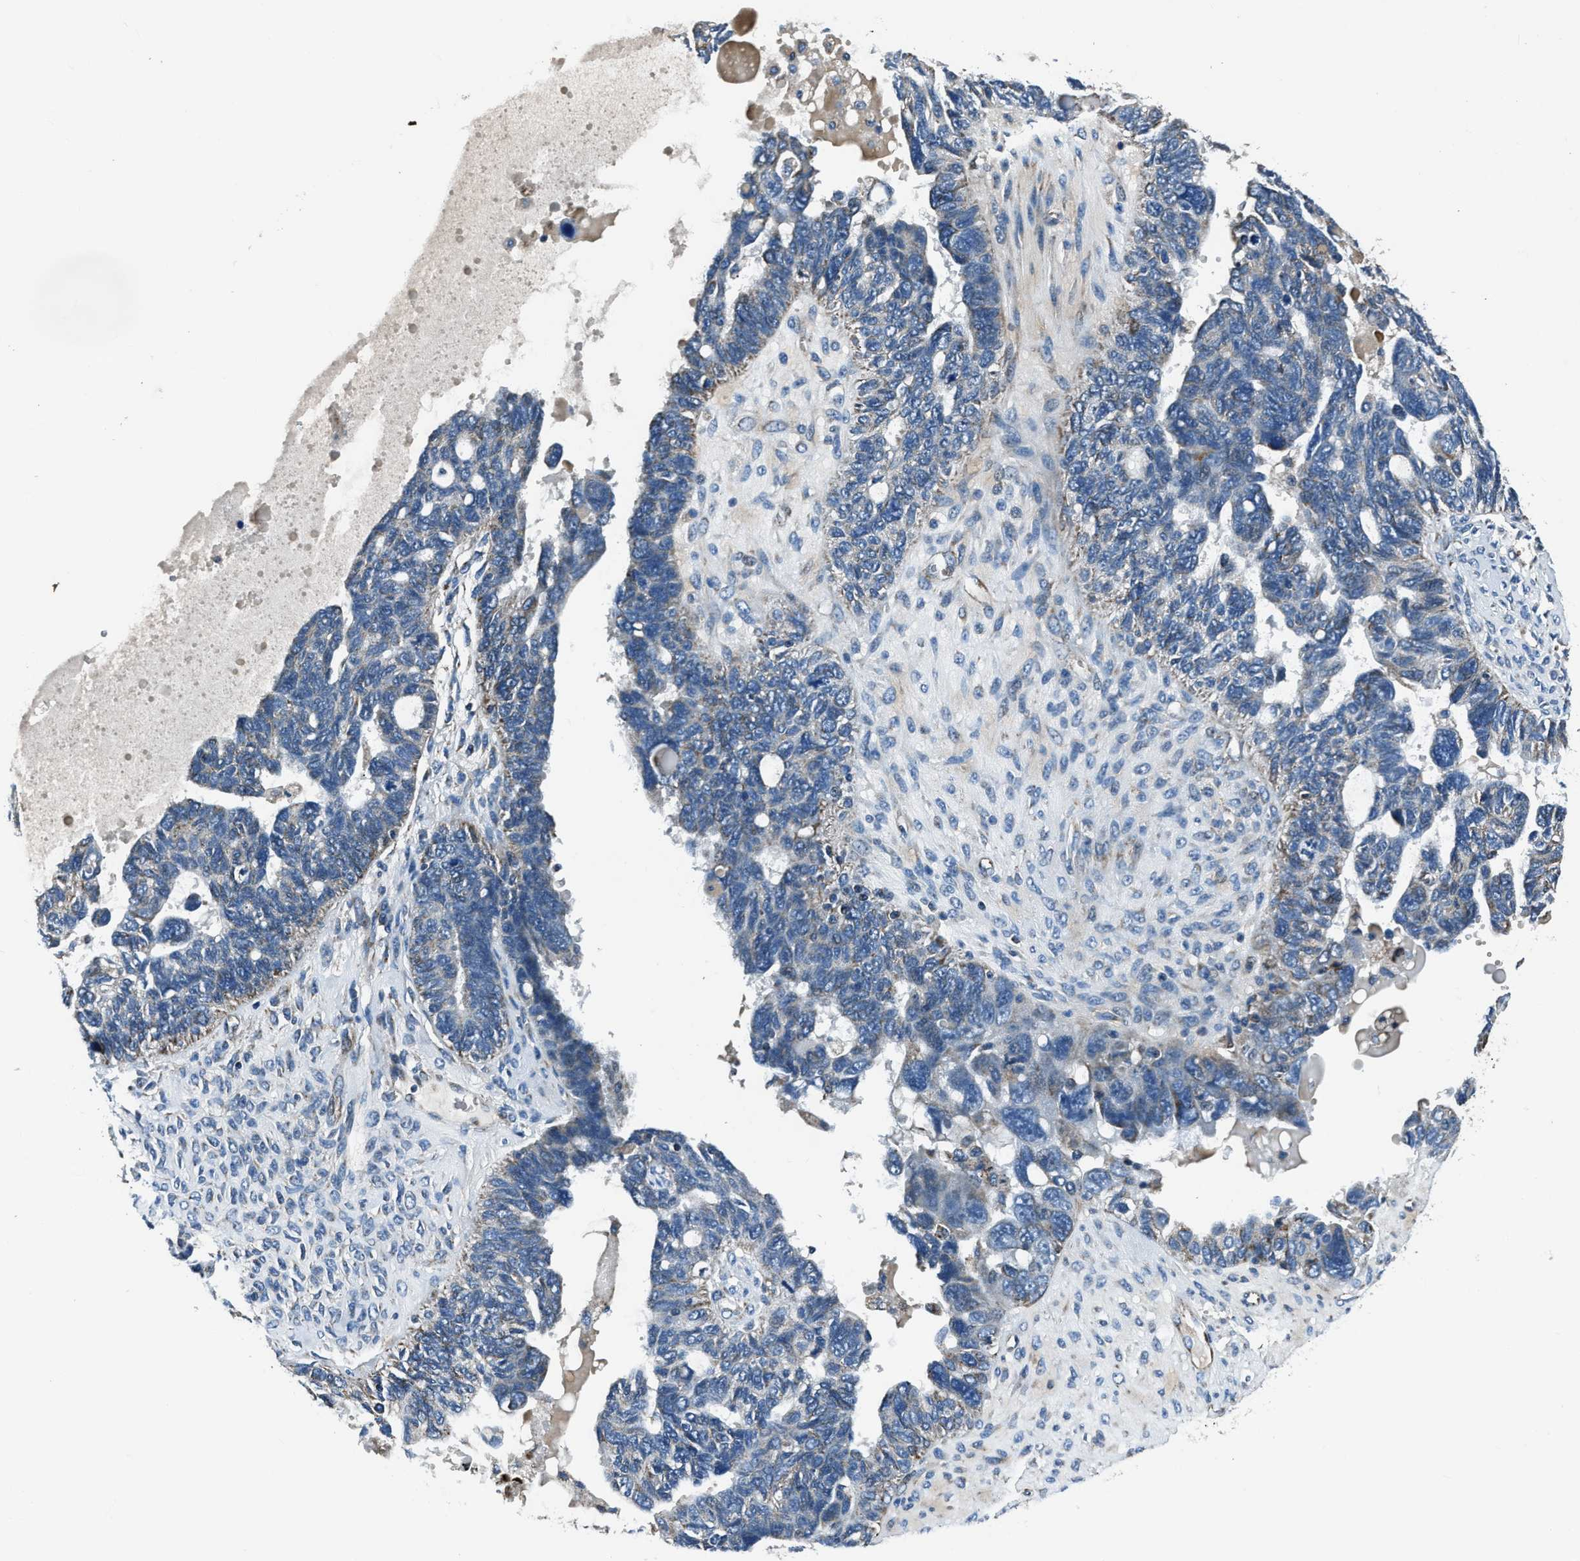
{"staining": {"intensity": "weak", "quantity": "<25%", "location": "cytoplasmic/membranous"}, "tissue": "ovarian cancer", "cell_type": "Tumor cells", "image_type": "cancer", "snomed": [{"axis": "morphology", "description": "Cystadenocarcinoma, serous, NOS"}, {"axis": "topography", "description": "Ovary"}], "caption": "Tumor cells are negative for brown protein staining in ovarian serous cystadenocarcinoma. (Stains: DAB IHC with hematoxylin counter stain, Microscopy: brightfield microscopy at high magnification).", "gene": "OGDH", "patient": {"sex": "female", "age": 79}}